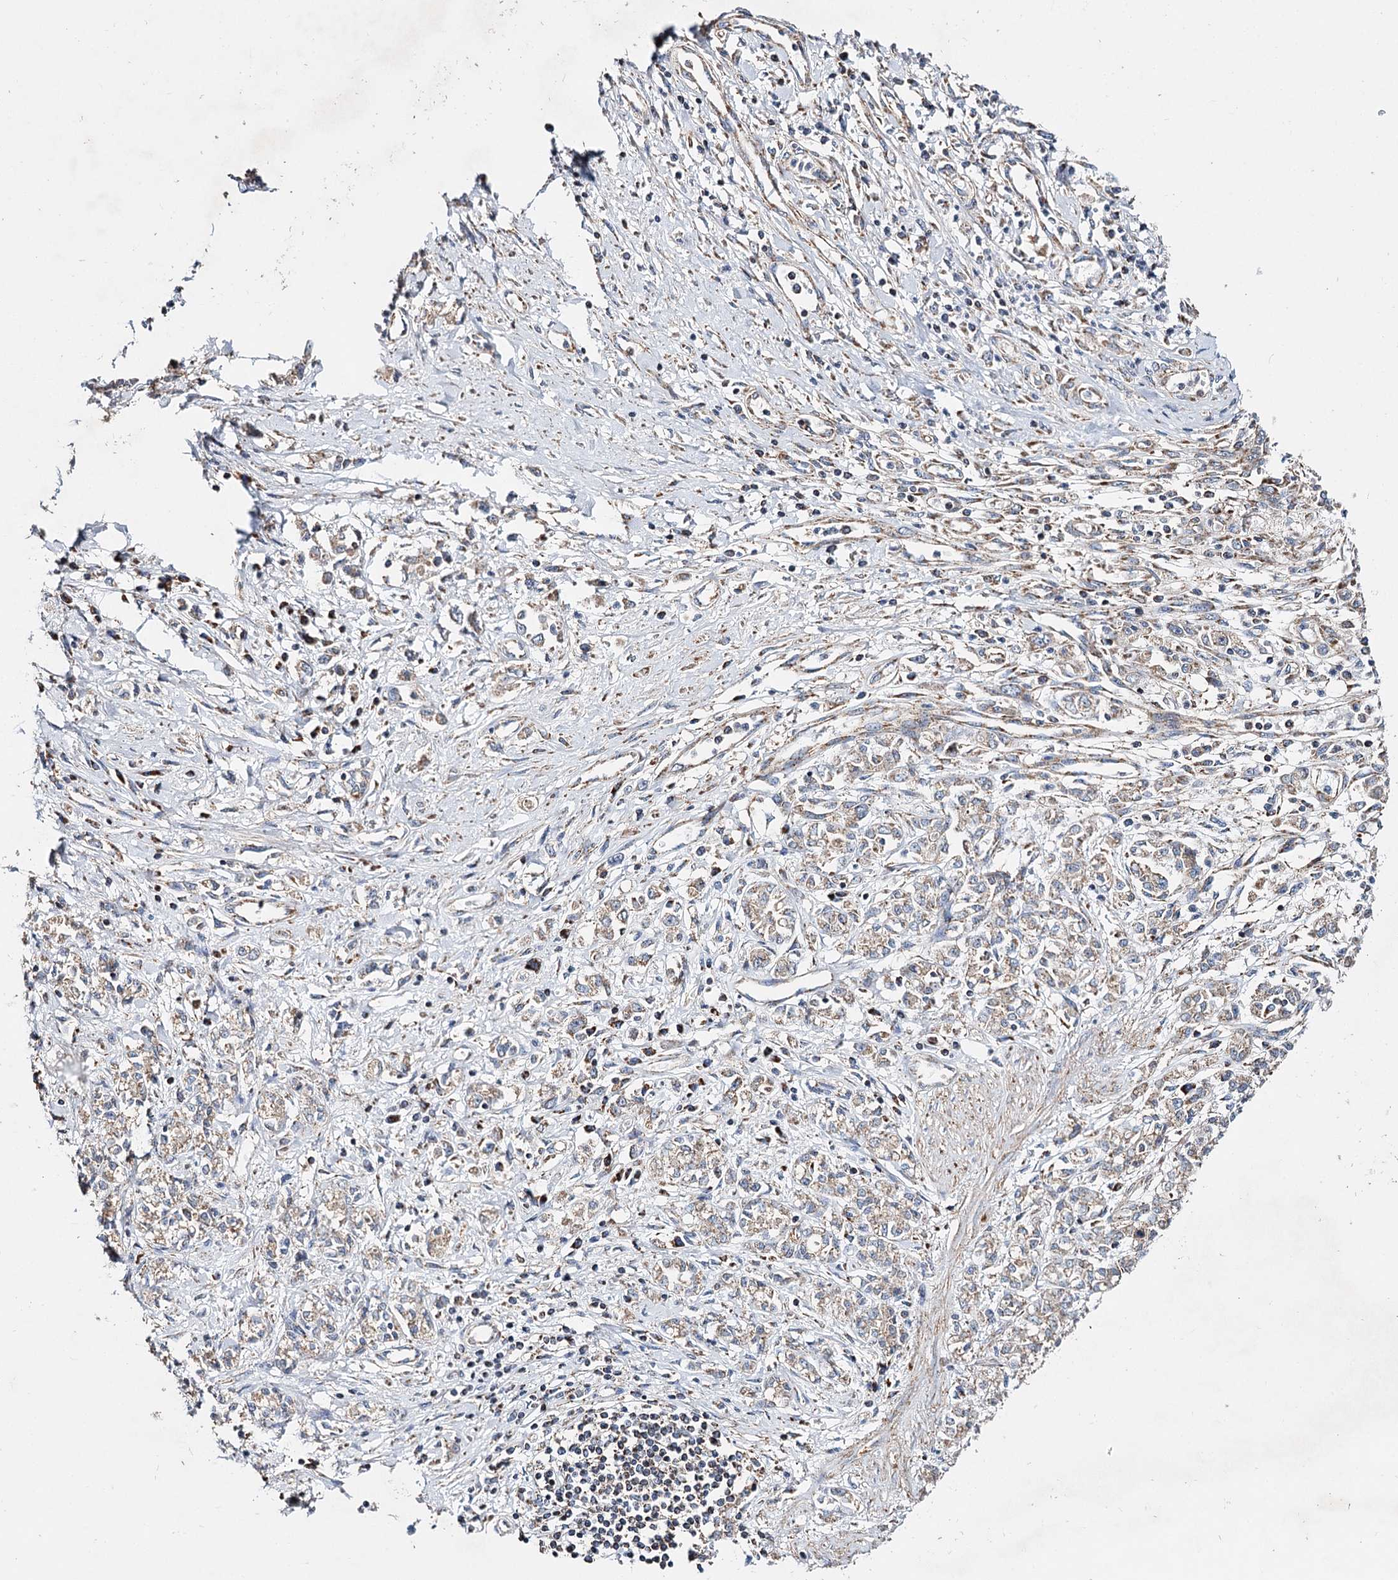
{"staining": {"intensity": "weak", "quantity": ">75%", "location": "cytoplasmic/membranous"}, "tissue": "stomach cancer", "cell_type": "Tumor cells", "image_type": "cancer", "snomed": [{"axis": "morphology", "description": "Adenocarcinoma, NOS"}, {"axis": "topography", "description": "Stomach"}], "caption": "Stomach adenocarcinoma stained with a brown dye exhibits weak cytoplasmic/membranous positive expression in approximately >75% of tumor cells.", "gene": "CFAP46", "patient": {"sex": "female", "age": 76}}